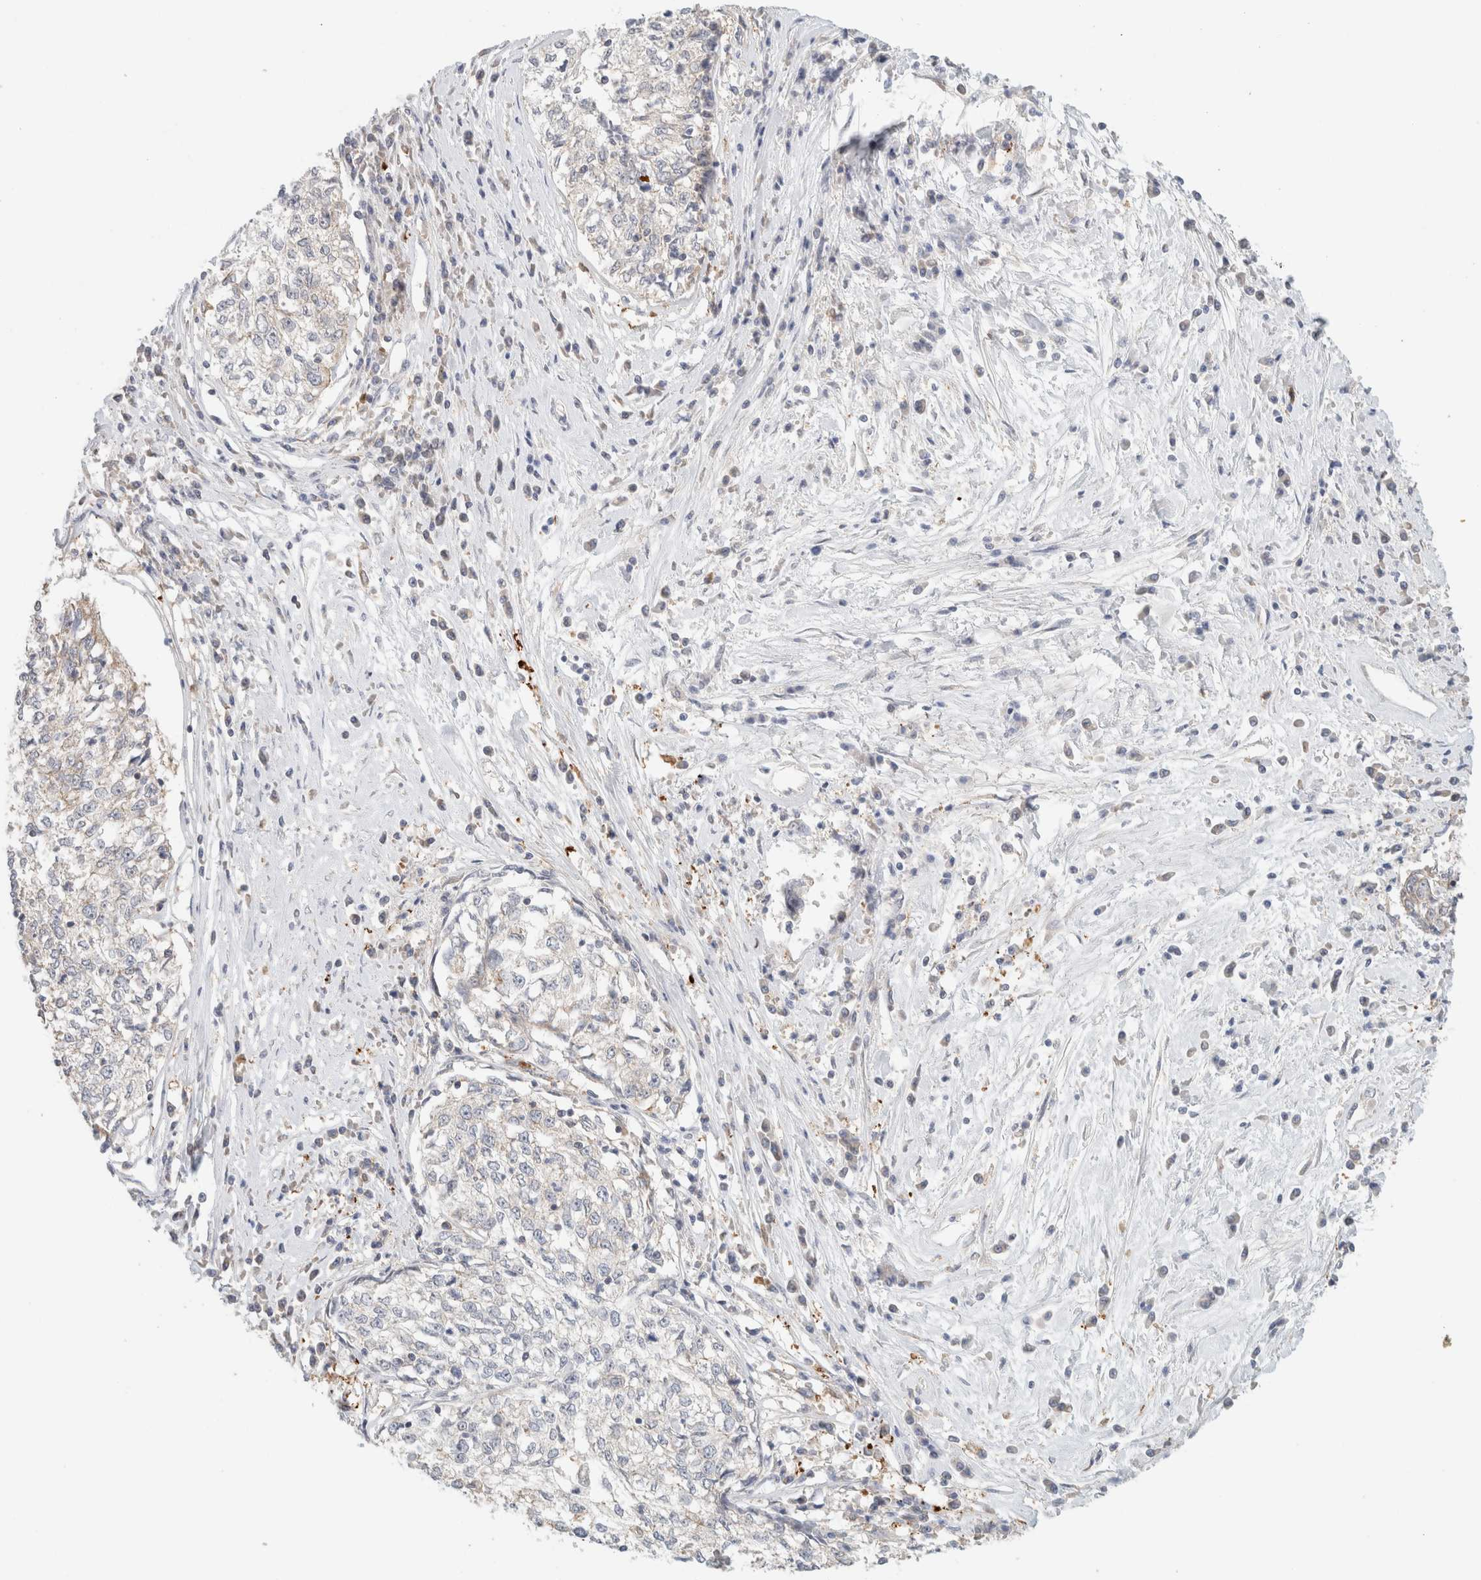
{"staining": {"intensity": "weak", "quantity": "<25%", "location": "cytoplasmic/membranous"}, "tissue": "cervical cancer", "cell_type": "Tumor cells", "image_type": "cancer", "snomed": [{"axis": "morphology", "description": "Squamous cell carcinoma, NOS"}, {"axis": "topography", "description": "Cervix"}], "caption": "High power microscopy image of an immunohistochemistry (IHC) histopathology image of cervical cancer (squamous cell carcinoma), revealing no significant staining in tumor cells.", "gene": "MRM3", "patient": {"sex": "female", "age": 57}}